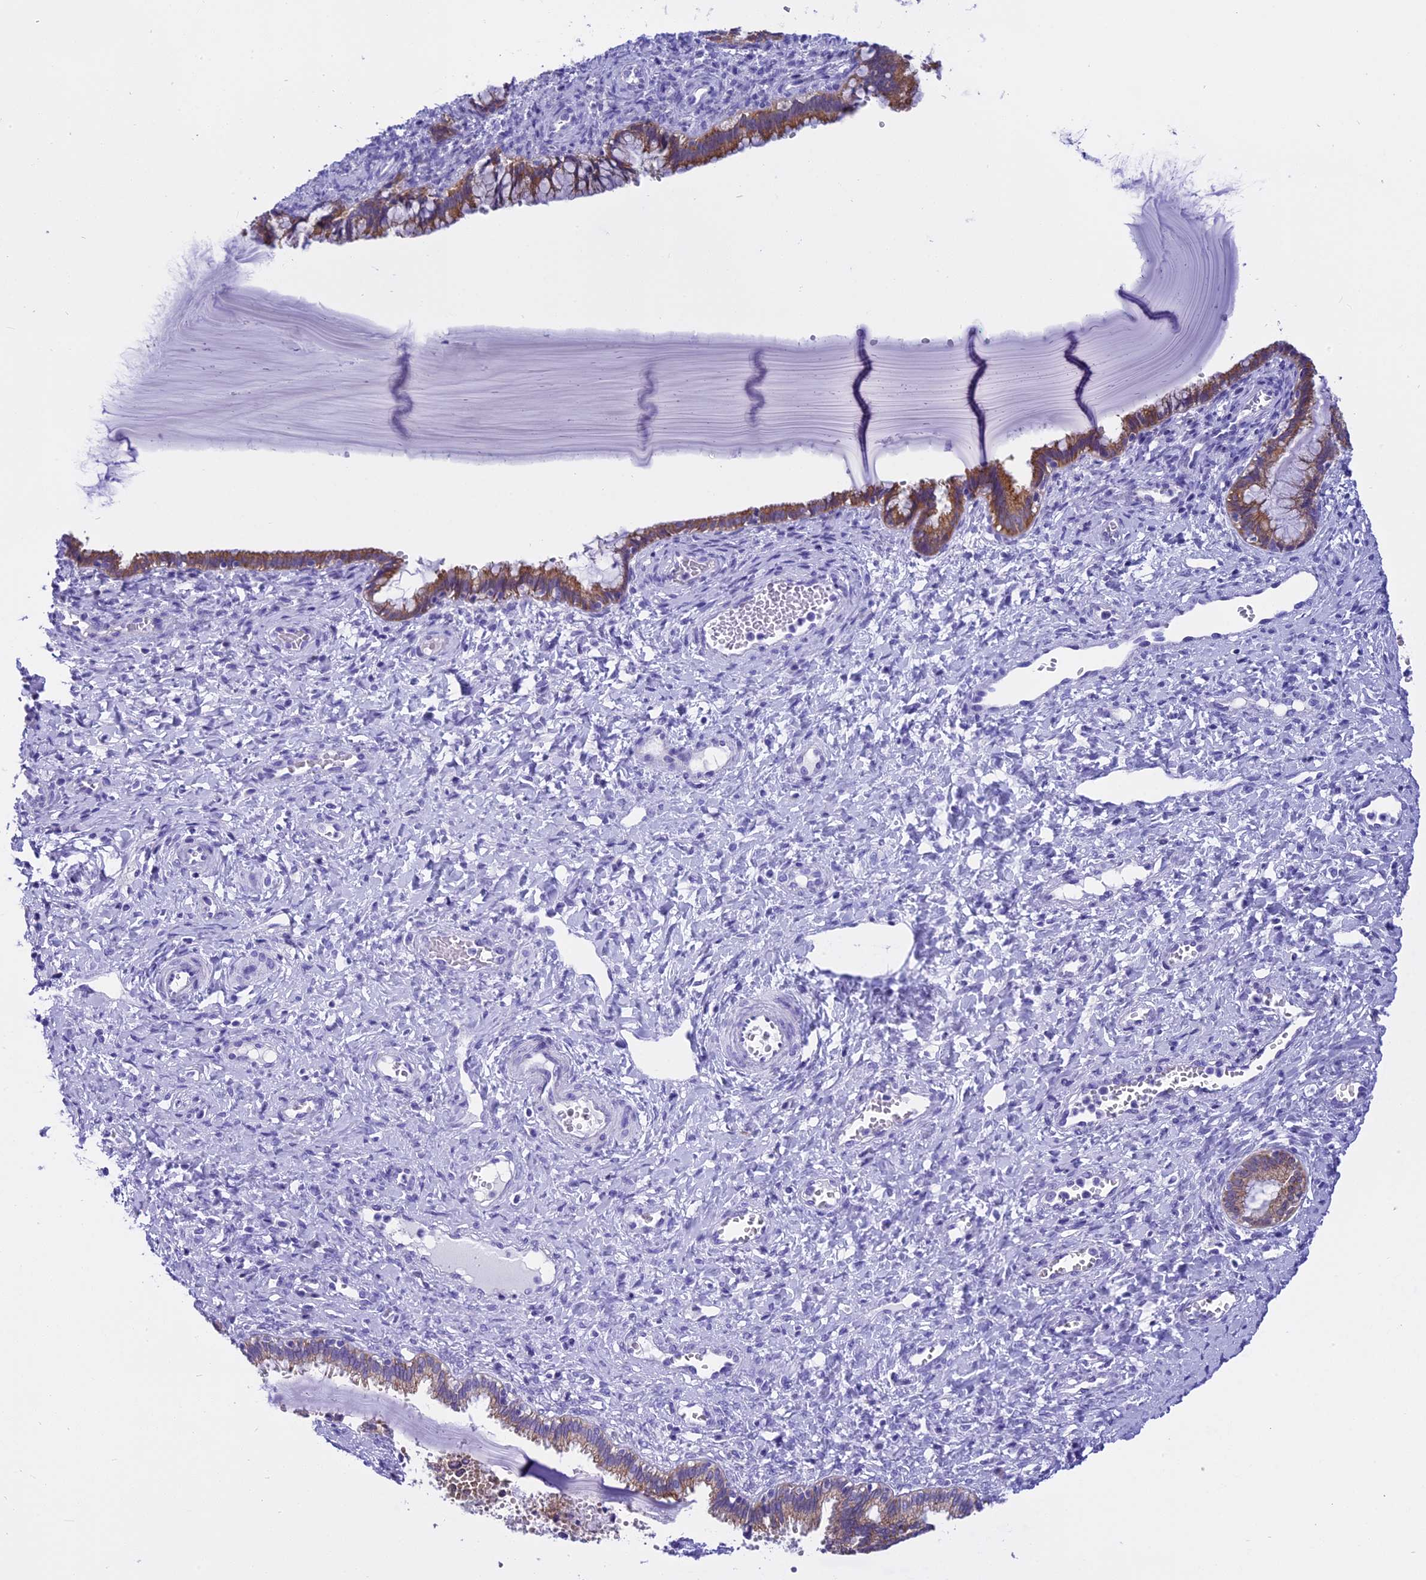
{"staining": {"intensity": "moderate", "quantity": "25%-75%", "location": "cytoplasmic/membranous"}, "tissue": "cervix", "cell_type": "Glandular cells", "image_type": "normal", "snomed": [{"axis": "morphology", "description": "Normal tissue, NOS"}, {"axis": "morphology", "description": "Adenocarcinoma, NOS"}, {"axis": "topography", "description": "Cervix"}], "caption": "High-magnification brightfield microscopy of normal cervix stained with DAB (brown) and counterstained with hematoxylin (blue). glandular cells exhibit moderate cytoplasmic/membranous staining is appreciated in approximately25%-75% of cells.", "gene": "KCTD14", "patient": {"sex": "female", "age": 29}}